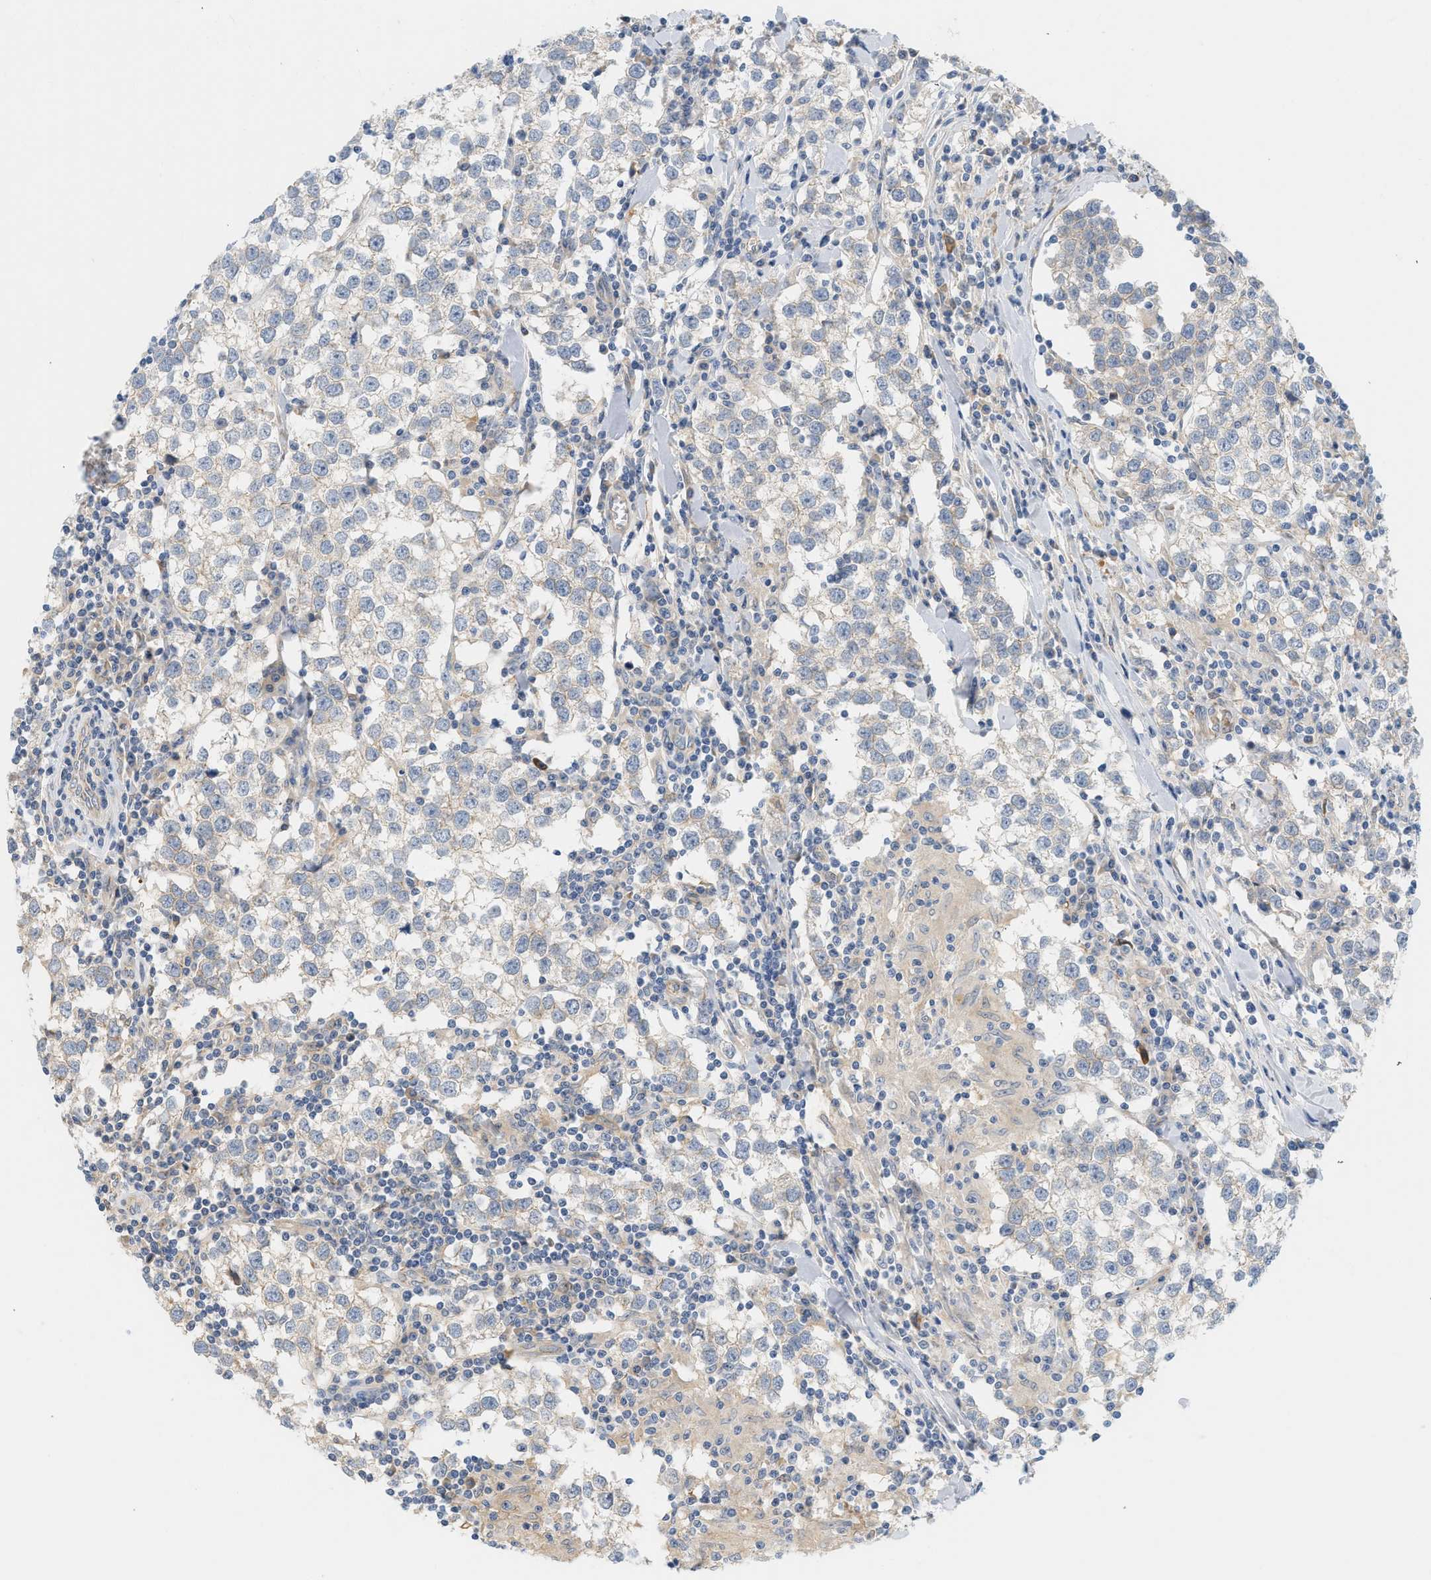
{"staining": {"intensity": "negative", "quantity": "none", "location": "none"}, "tissue": "testis cancer", "cell_type": "Tumor cells", "image_type": "cancer", "snomed": [{"axis": "morphology", "description": "Seminoma, NOS"}, {"axis": "morphology", "description": "Carcinoma, Embryonal, NOS"}, {"axis": "topography", "description": "Testis"}], "caption": "Embryonal carcinoma (testis) was stained to show a protein in brown. There is no significant positivity in tumor cells. (DAB immunohistochemistry, high magnification).", "gene": "CTXN1", "patient": {"sex": "male", "age": 36}}